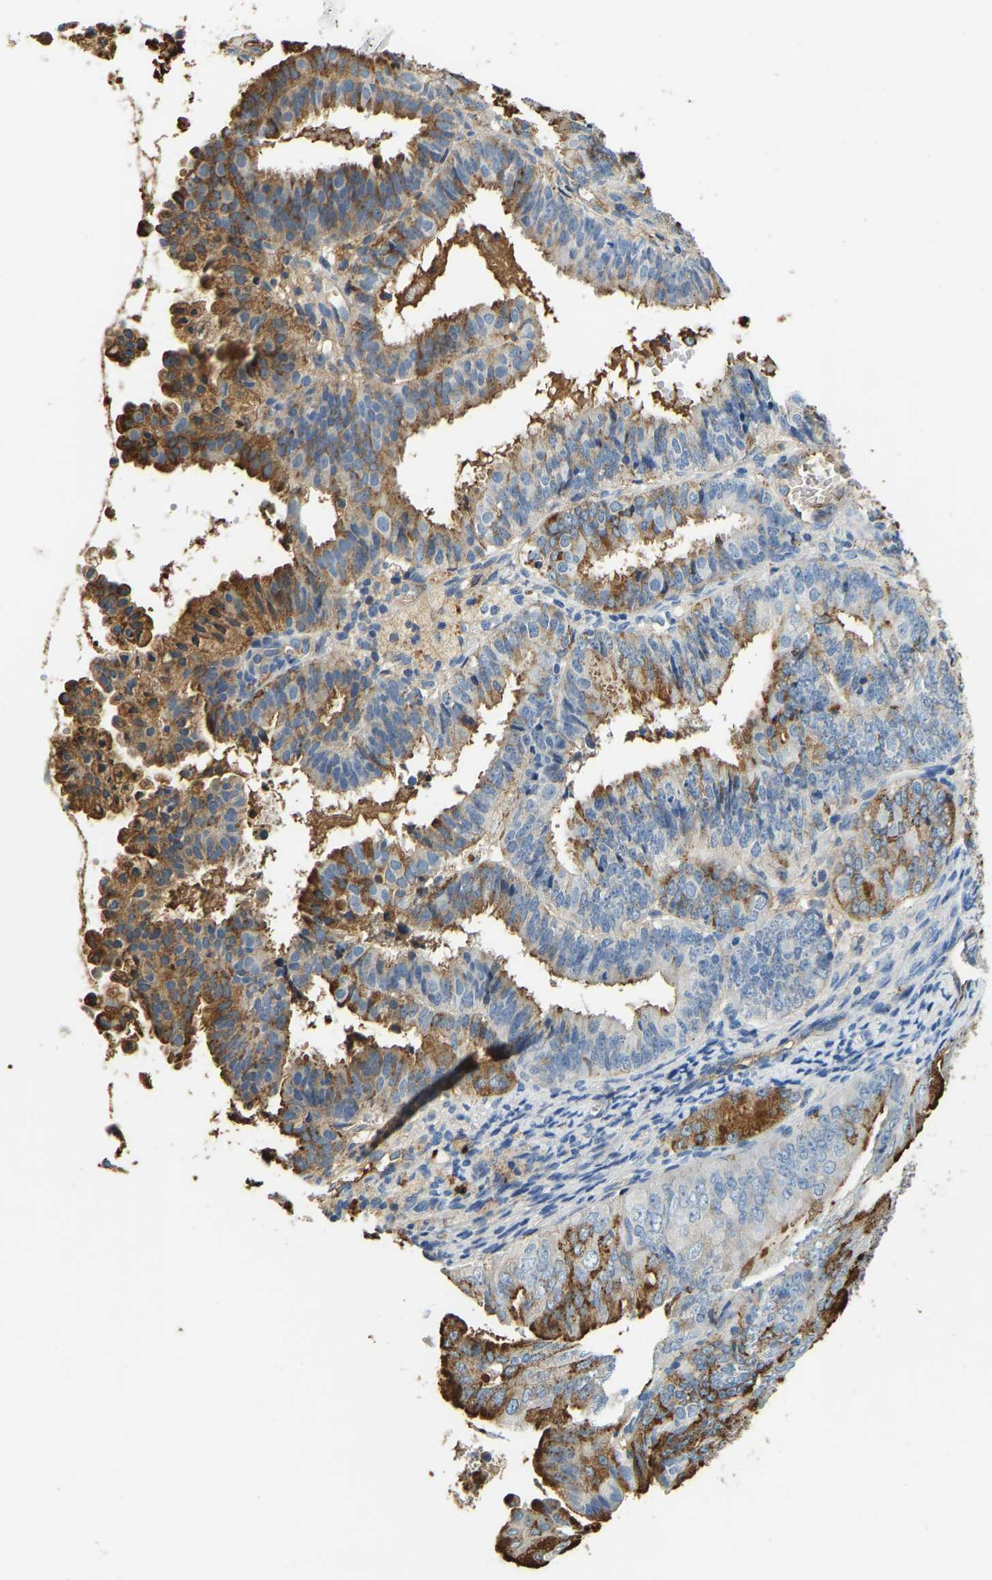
{"staining": {"intensity": "moderate", "quantity": "<25%", "location": "cytoplasmic/membranous"}, "tissue": "endometrial cancer", "cell_type": "Tumor cells", "image_type": "cancer", "snomed": [{"axis": "morphology", "description": "Adenocarcinoma, NOS"}, {"axis": "topography", "description": "Endometrium"}], "caption": "A histopathology image of adenocarcinoma (endometrial) stained for a protein shows moderate cytoplasmic/membranous brown staining in tumor cells.", "gene": "THBS4", "patient": {"sex": "female", "age": 63}}